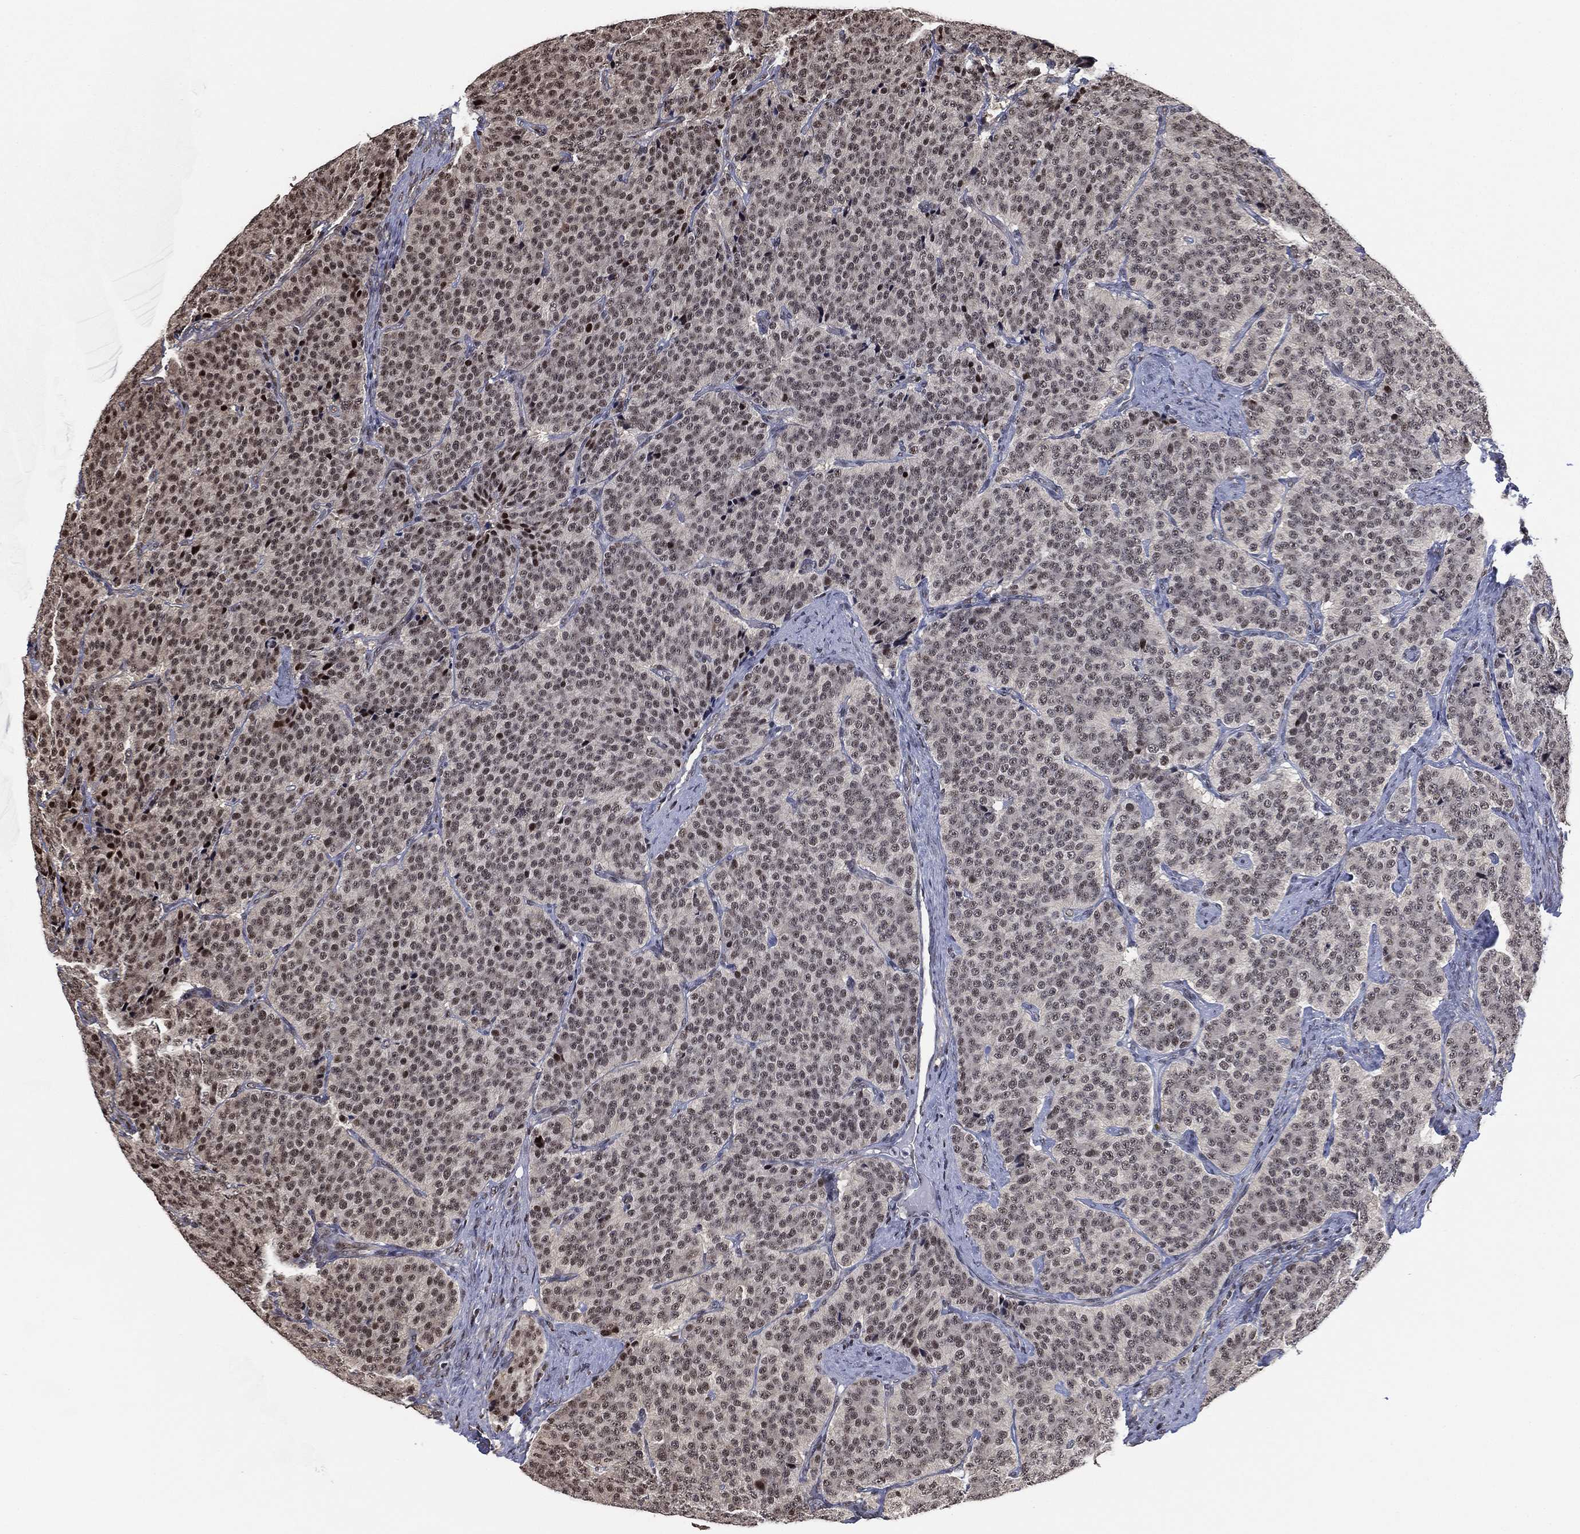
{"staining": {"intensity": "negative", "quantity": "none", "location": "none"}, "tissue": "carcinoid", "cell_type": "Tumor cells", "image_type": "cancer", "snomed": [{"axis": "morphology", "description": "Carcinoid, malignant, NOS"}, {"axis": "topography", "description": "Small intestine"}], "caption": "Carcinoid was stained to show a protein in brown. There is no significant positivity in tumor cells.", "gene": "ZSCAN30", "patient": {"sex": "female", "age": 58}}